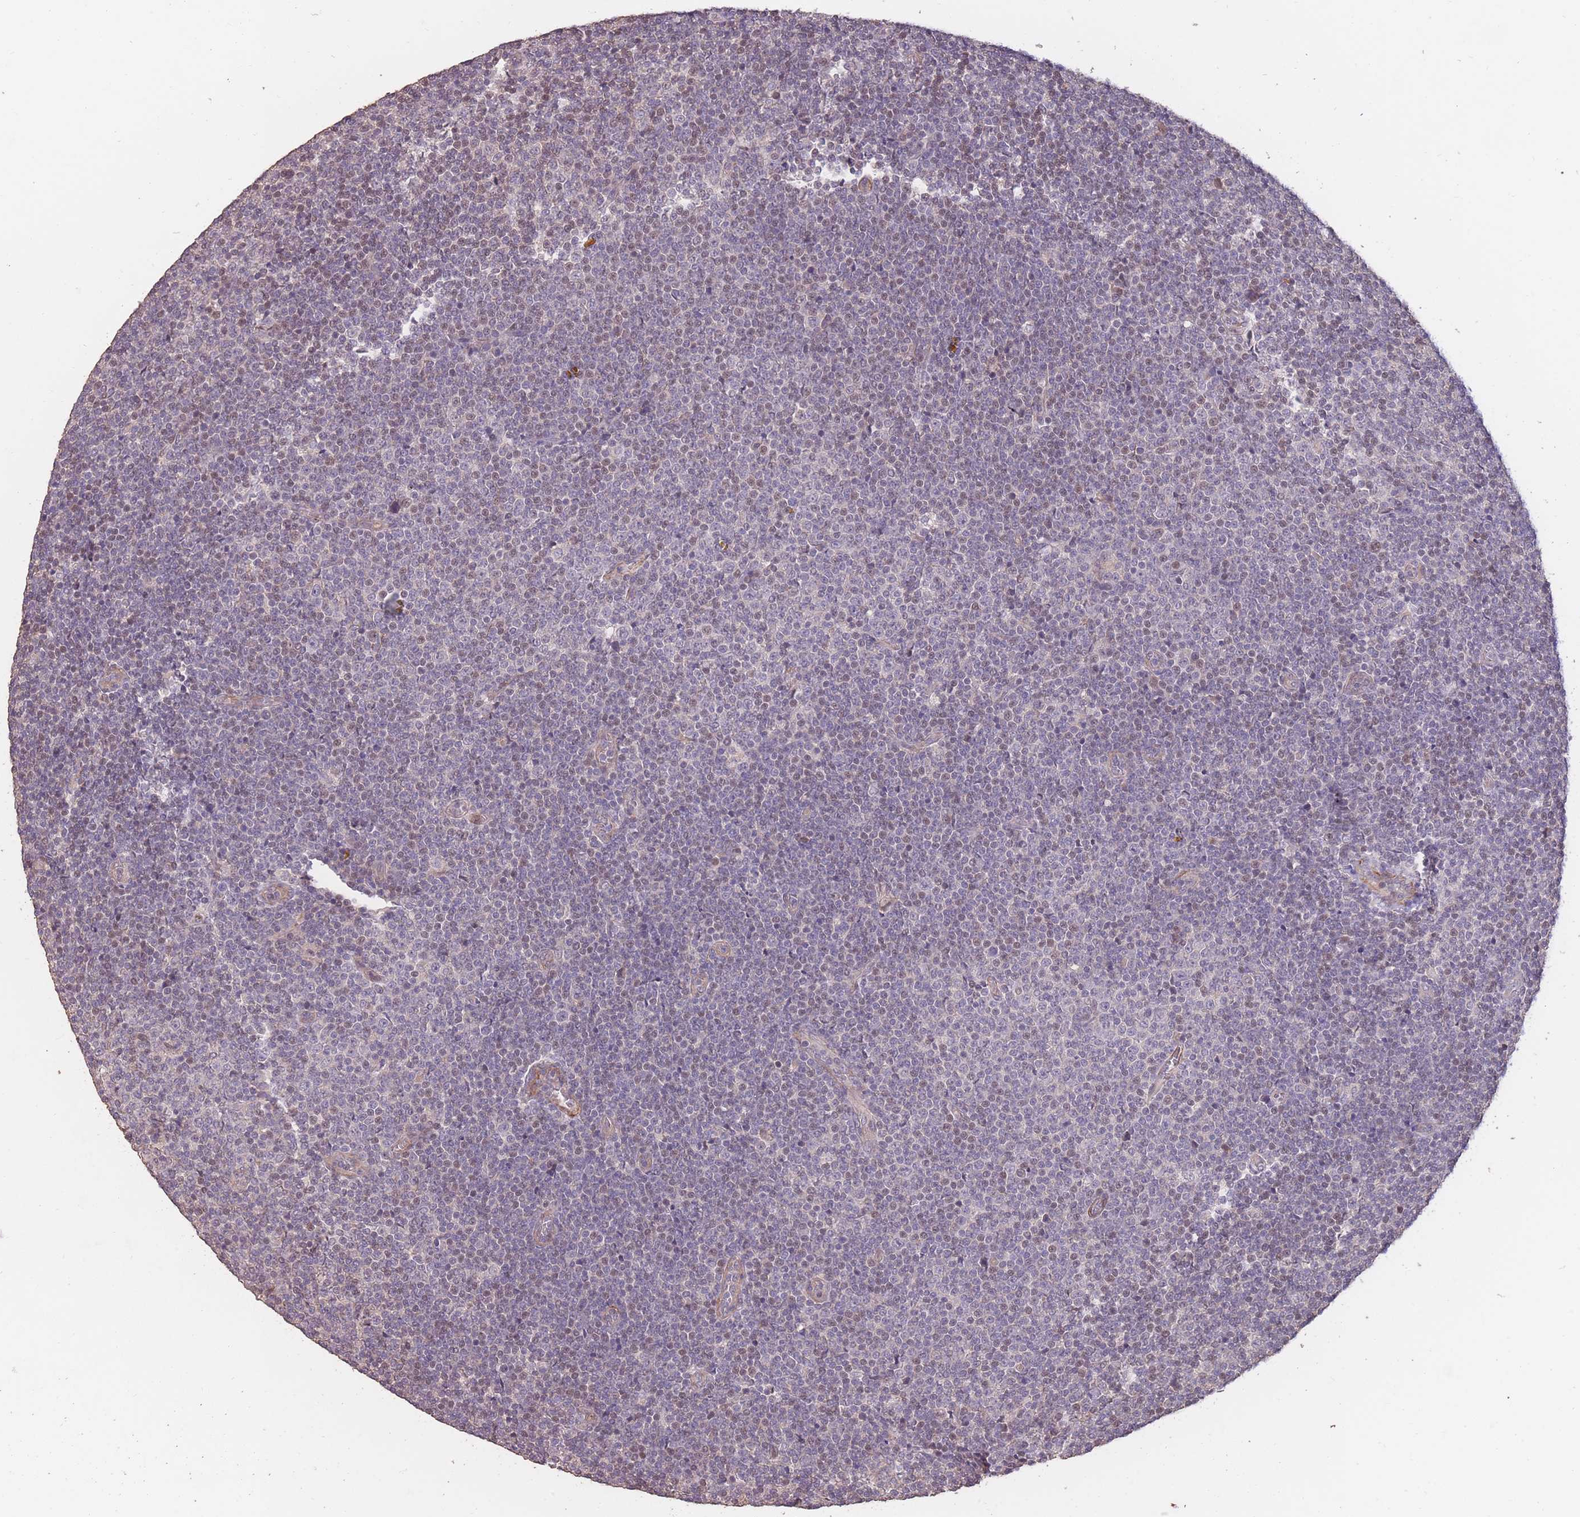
{"staining": {"intensity": "weak", "quantity": "<25%", "location": "nuclear"}, "tissue": "lymphoma", "cell_type": "Tumor cells", "image_type": "cancer", "snomed": [{"axis": "morphology", "description": "Malignant lymphoma, non-Hodgkin's type, Low grade"}, {"axis": "topography", "description": "Lymph node"}], "caption": "The image displays no significant expression in tumor cells of lymphoma.", "gene": "NLRC4", "patient": {"sex": "male", "age": 48}}